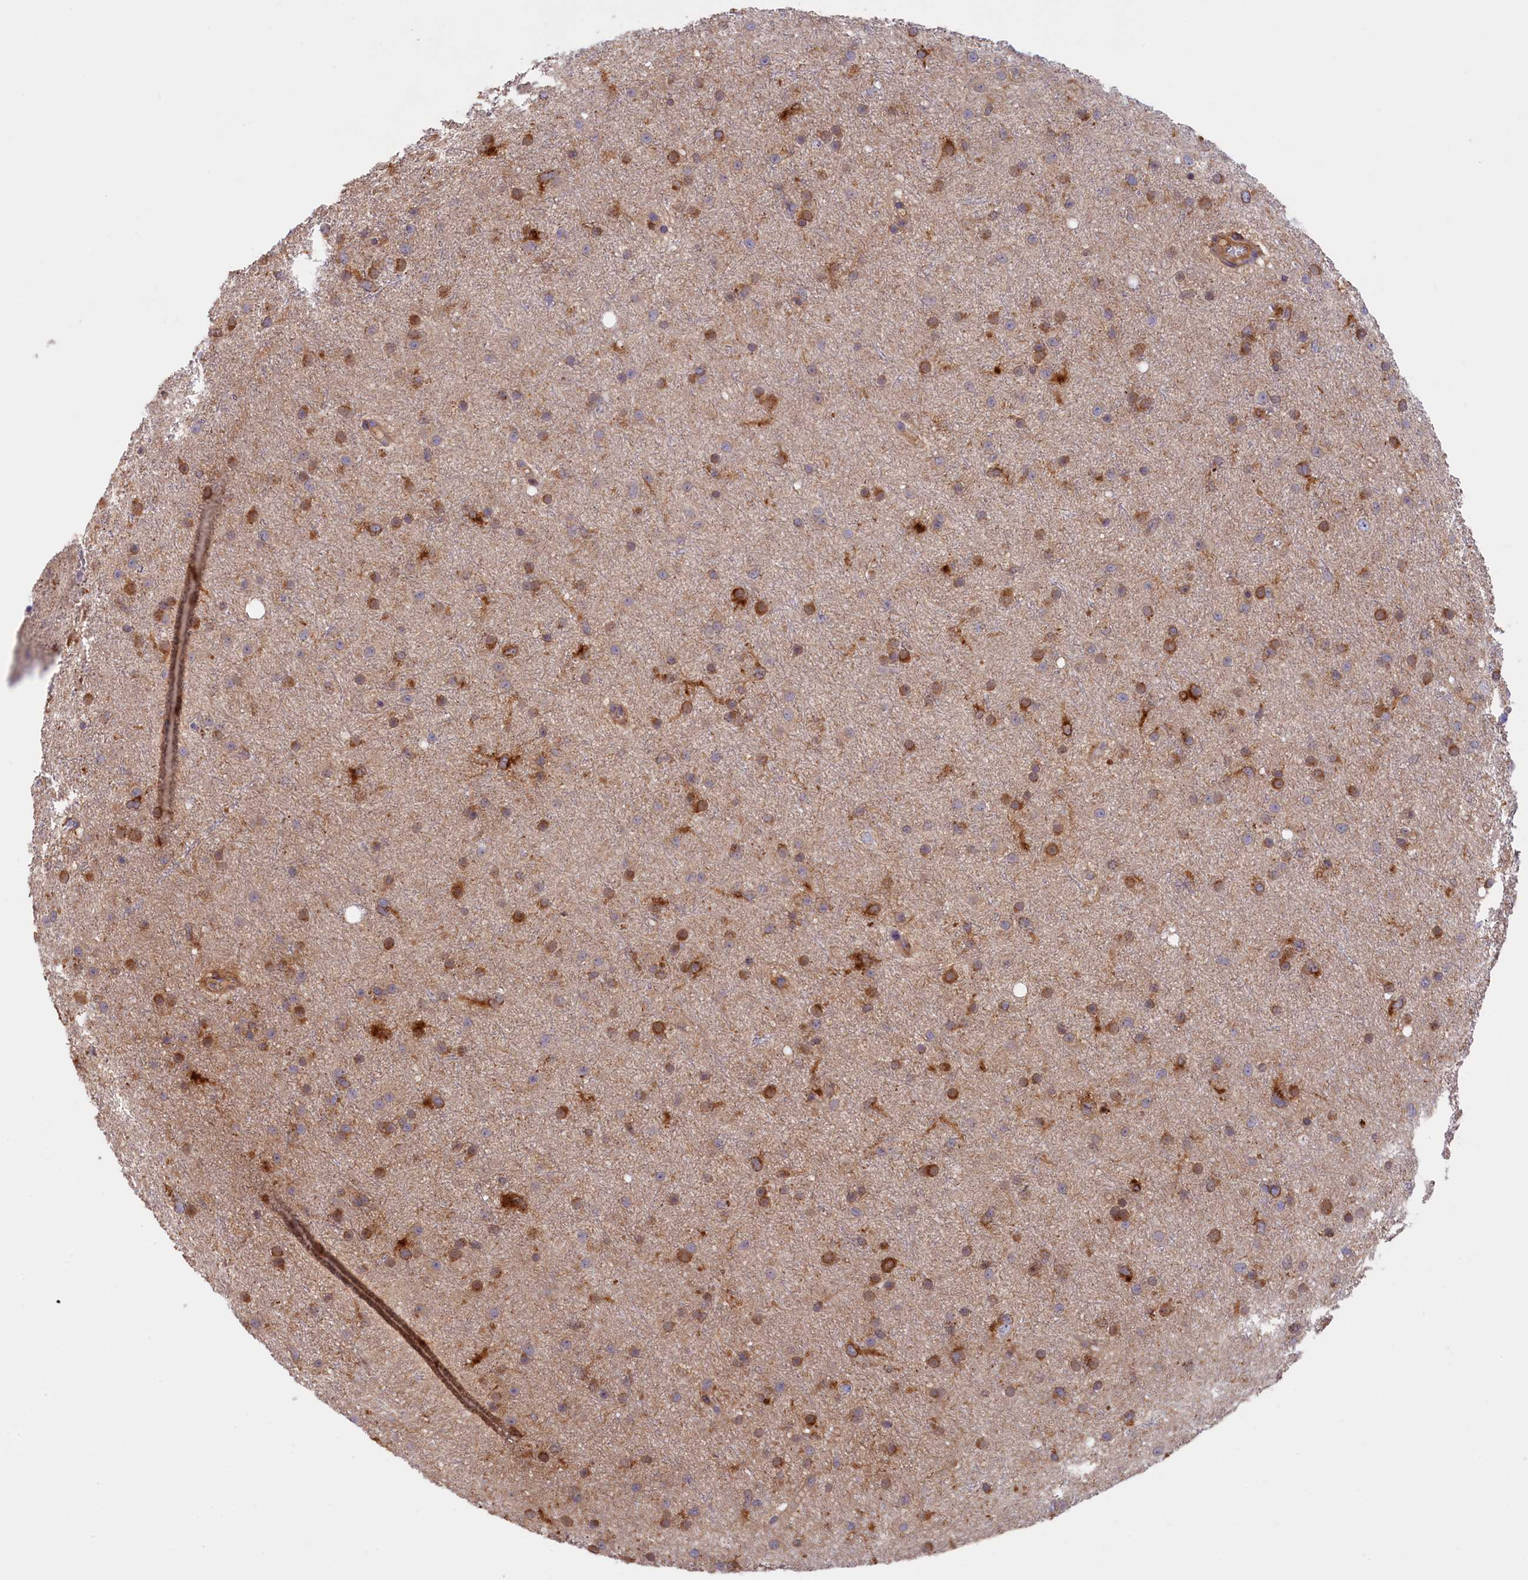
{"staining": {"intensity": "moderate", "quantity": "<25%", "location": "cytoplasmic/membranous"}, "tissue": "glioma", "cell_type": "Tumor cells", "image_type": "cancer", "snomed": [{"axis": "morphology", "description": "Glioma, malignant, Low grade"}, {"axis": "topography", "description": "Cerebral cortex"}], "caption": "Moderate cytoplasmic/membranous protein staining is identified in approximately <25% of tumor cells in low-grade glioma (malignant). (brown staining indicates protein expression, while blue staining denotes nuclei).", "gene": "FERMT1", "patient": {"sex": "female", "age": 39}}